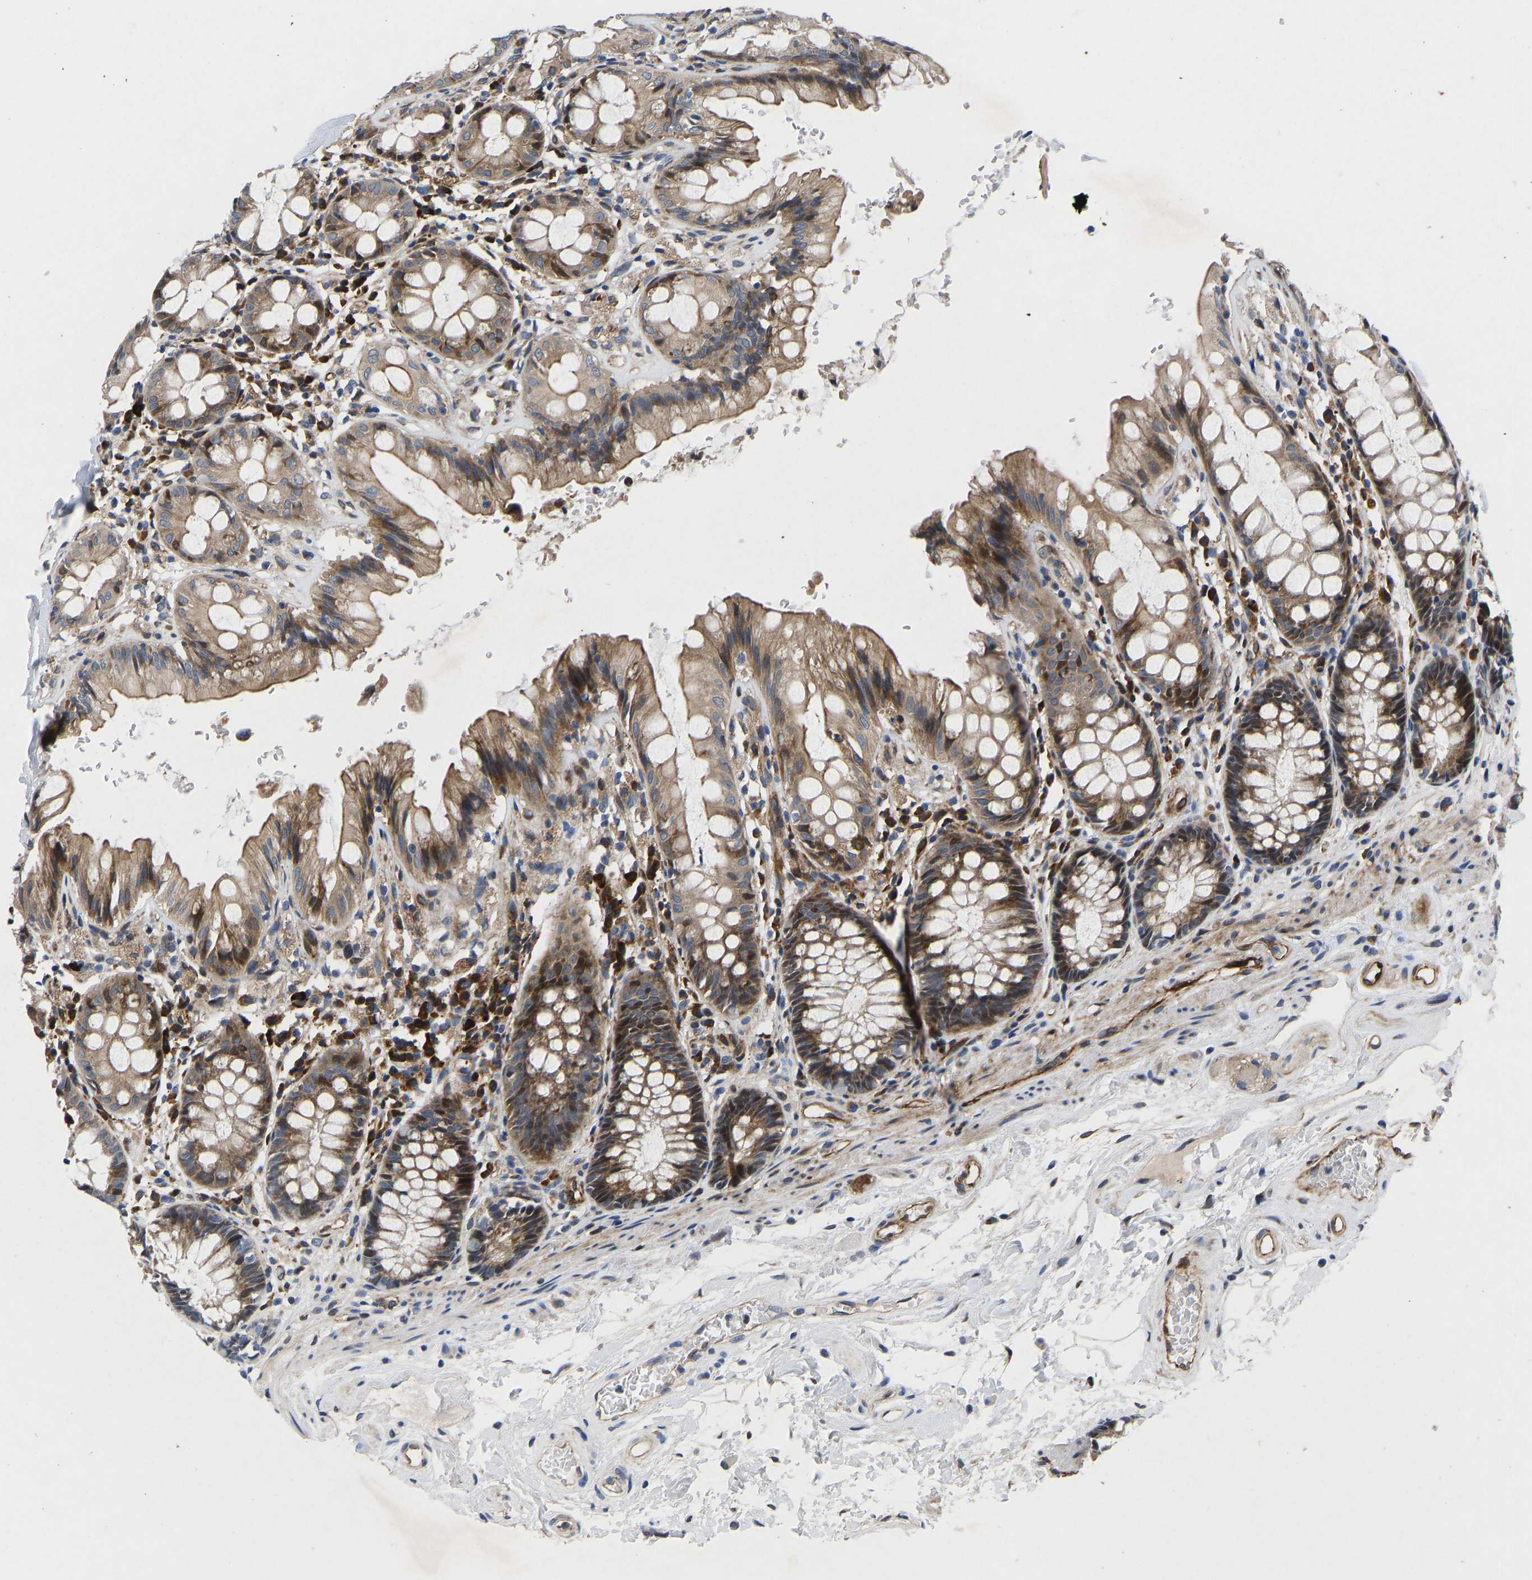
{"staining": {"intensity": "moderate", "quantity": ">75%", "location": "cytoplasmic/membranous,nuclear"}, "tissue": "rectum", "cell_type": "Glandular cells", "image_type": "normal", "snomed": [{"axis": "morphology", "description": "Normal tissue, NOS"}, {"axis": "topography", "description": "Rectum"}], "caption": "Protein analysis of benign rectum reveals moderate cytoplasmic/membranous,nuclear staining in approximately >75% of glandular cells.", "gene": "TMEM38B", "patient": {"sex": "male", "age": 64}}